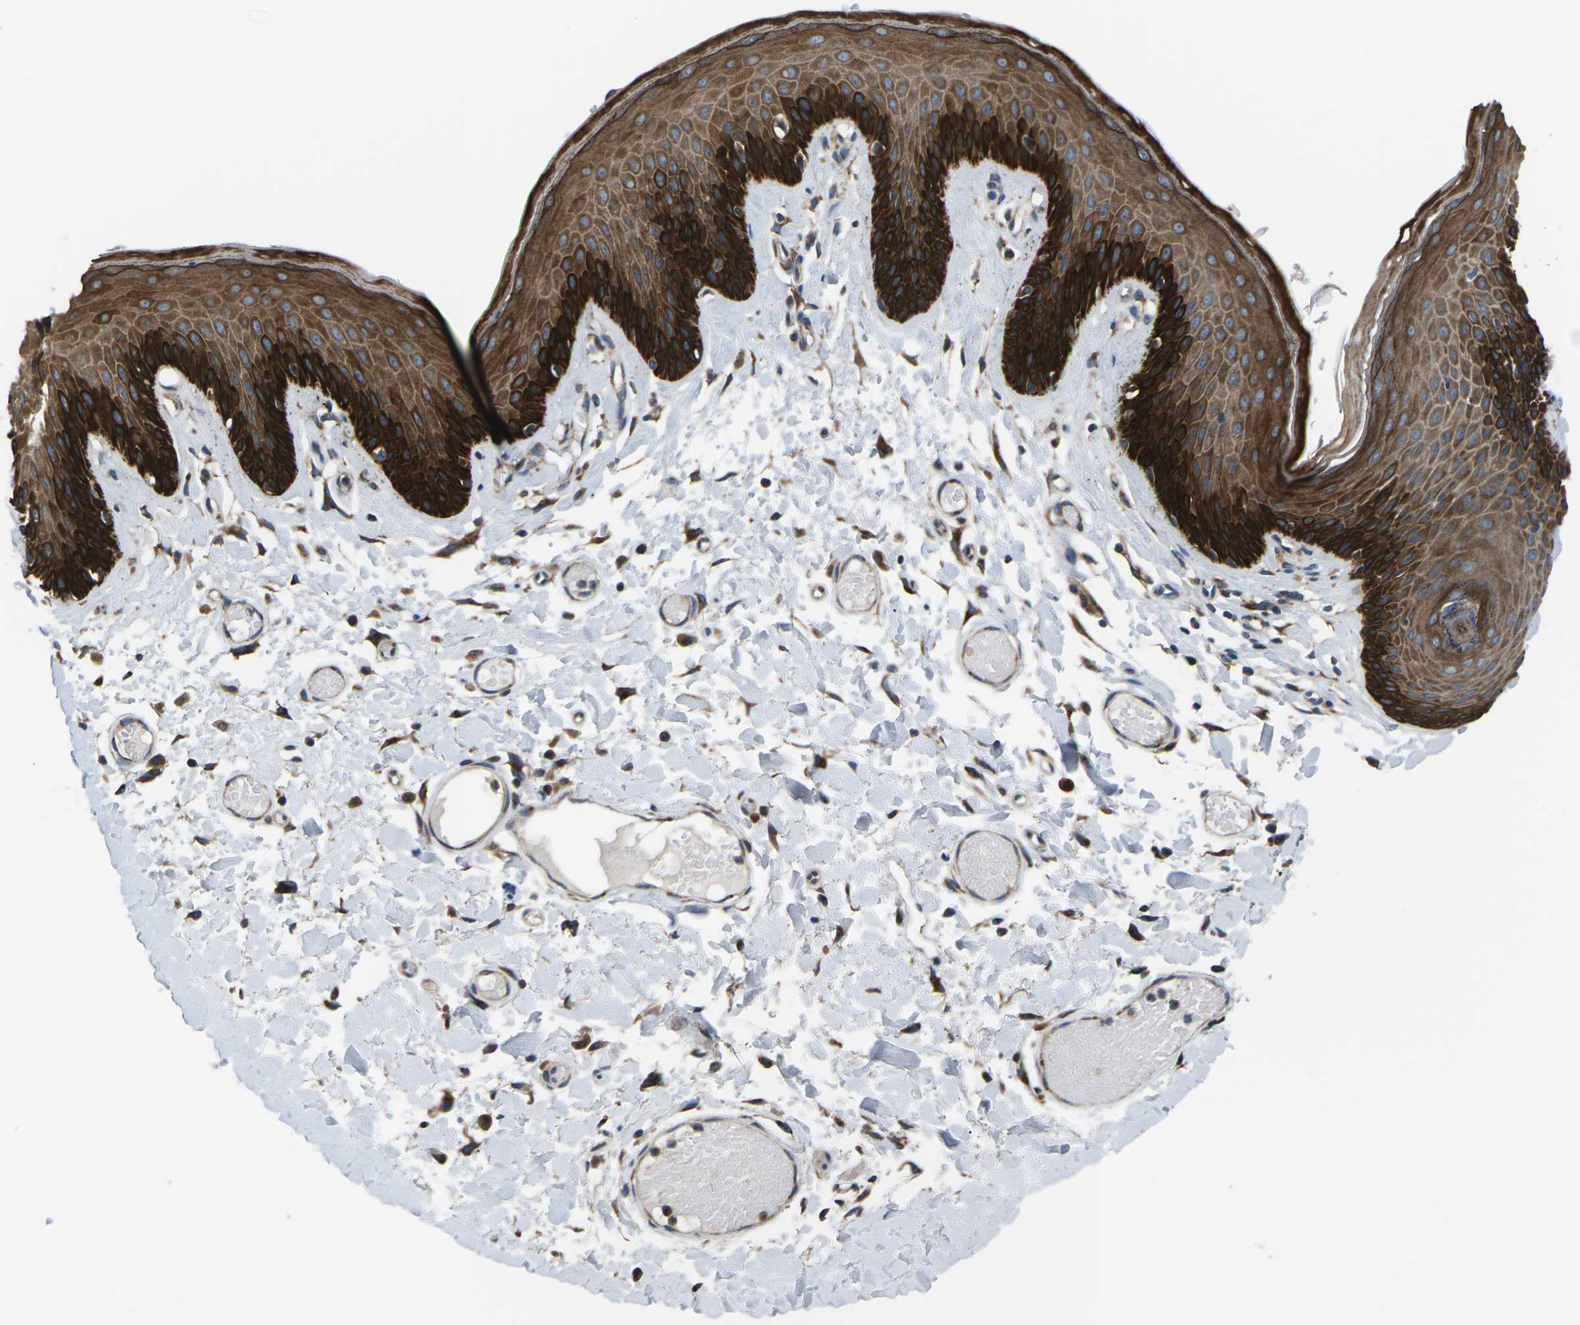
{"staining": {"intensity": "strong", "quantity": ">75%", "location": "cytoplasmic/membranous"}, "tissue": "skin", "cell_type": "Epidermal cells", "image_type": "normal", "snomed": [{"axis": "morphology", "description": "Normal tissue, NOS"}, {"axis": "topography", "description": "Vulva"}], "caption": "Brown immunohistochemical staining in unremarkable human skin exhibits strong cytoplasmic/membranous positivity in approximately >75% of epidermal cells.", "gene": "GABRP", "patient": {"sex": "female", "age": 73}}